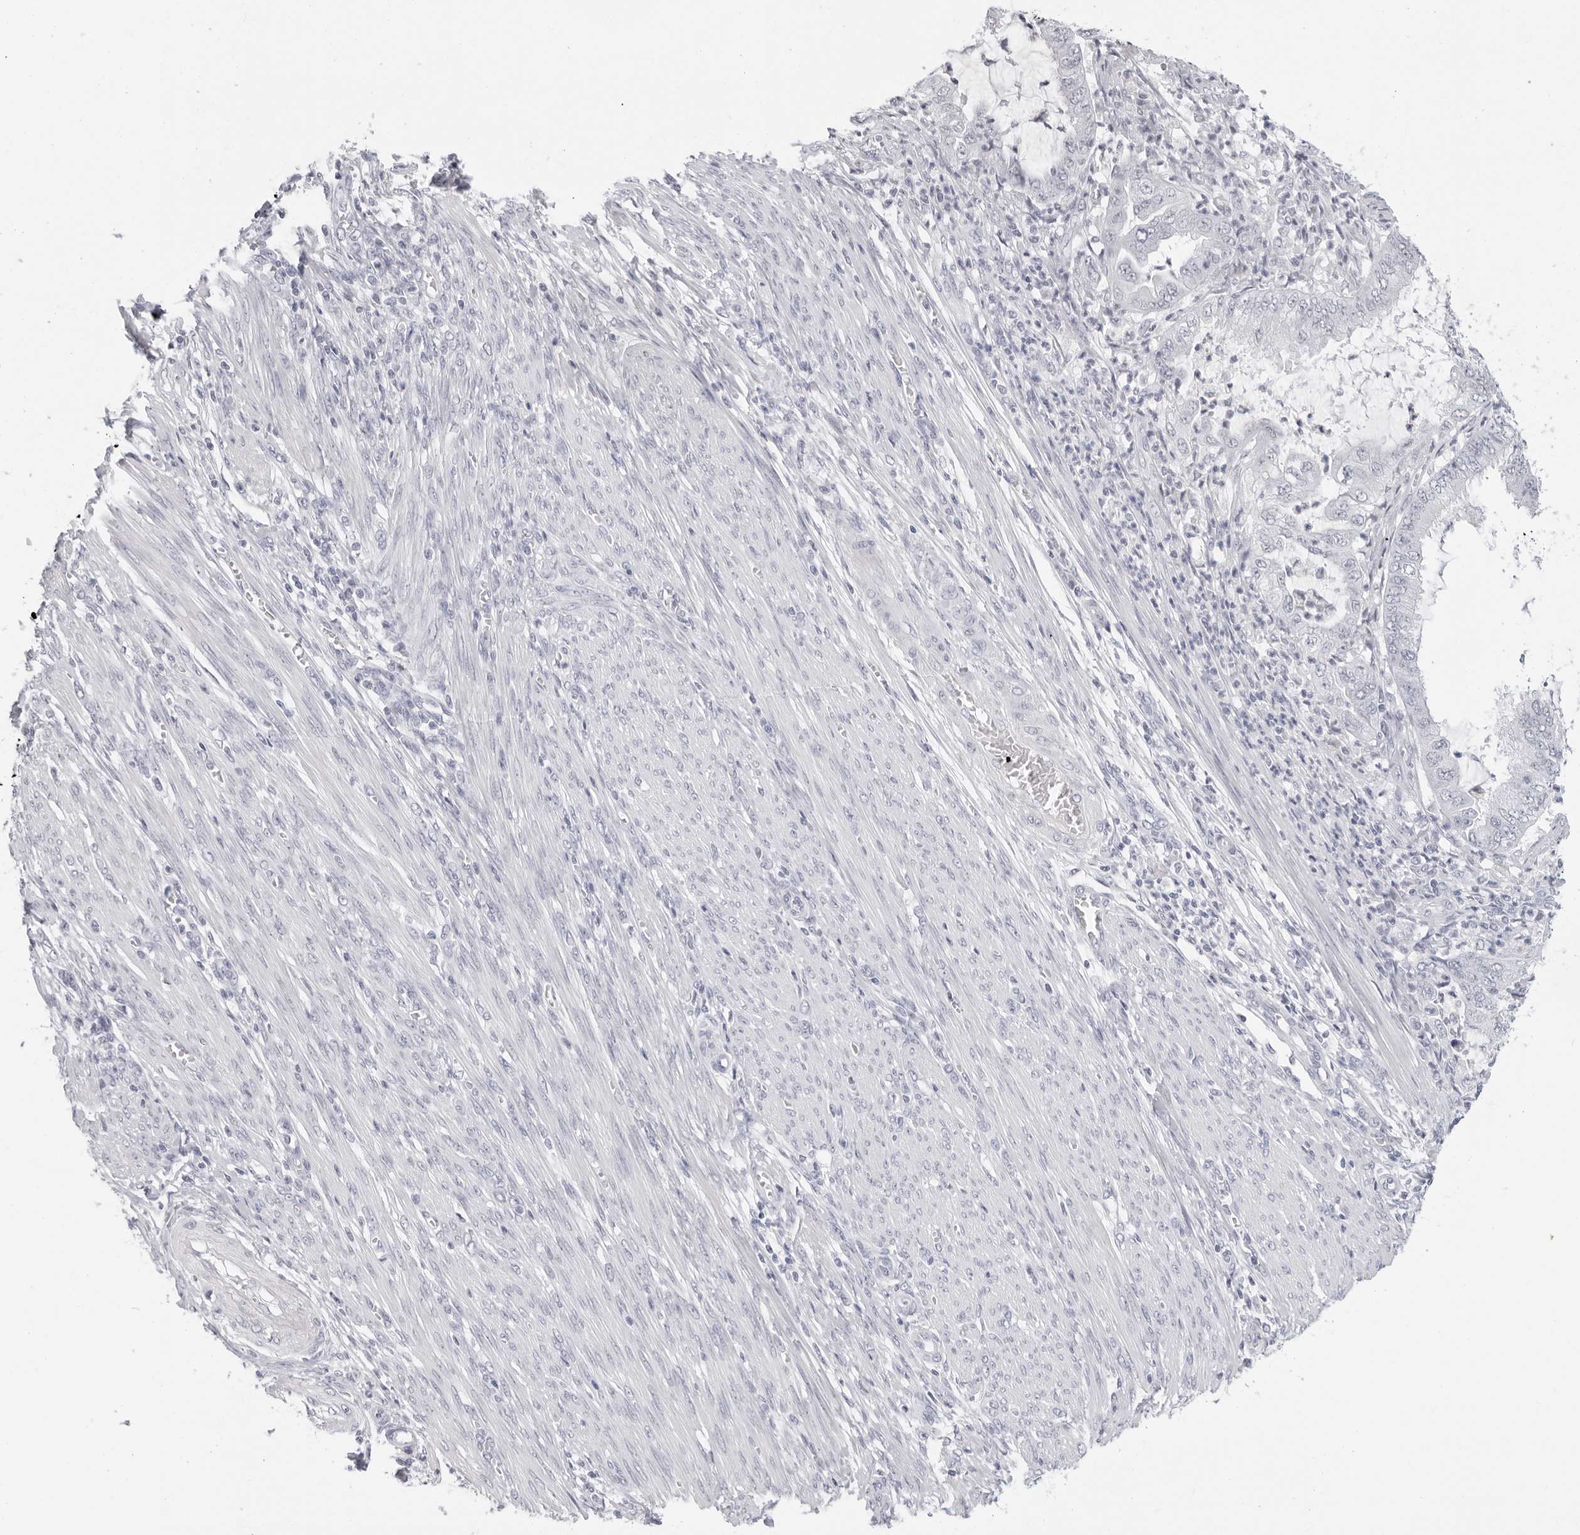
{"staining": {"intensity": "negative", "quantity": "none", "location": "none"}, "tissue": "endometrial cancer", "cell_type": "Tumor cells", "image_type": "cancer", "snomed": [{"axis": "morphology", "description": "Adenocarcinoma, NOS"}, {"axis": "topography", "description": "Endometrium"}], "caption": "Endometrial cancer (adenocarcinoma) stained for a protein using immunohistochemistry (IHC) reveals no staining tumor cells.", "gene": "EDN2", "patient": {"sex": "female", "age": 51}}